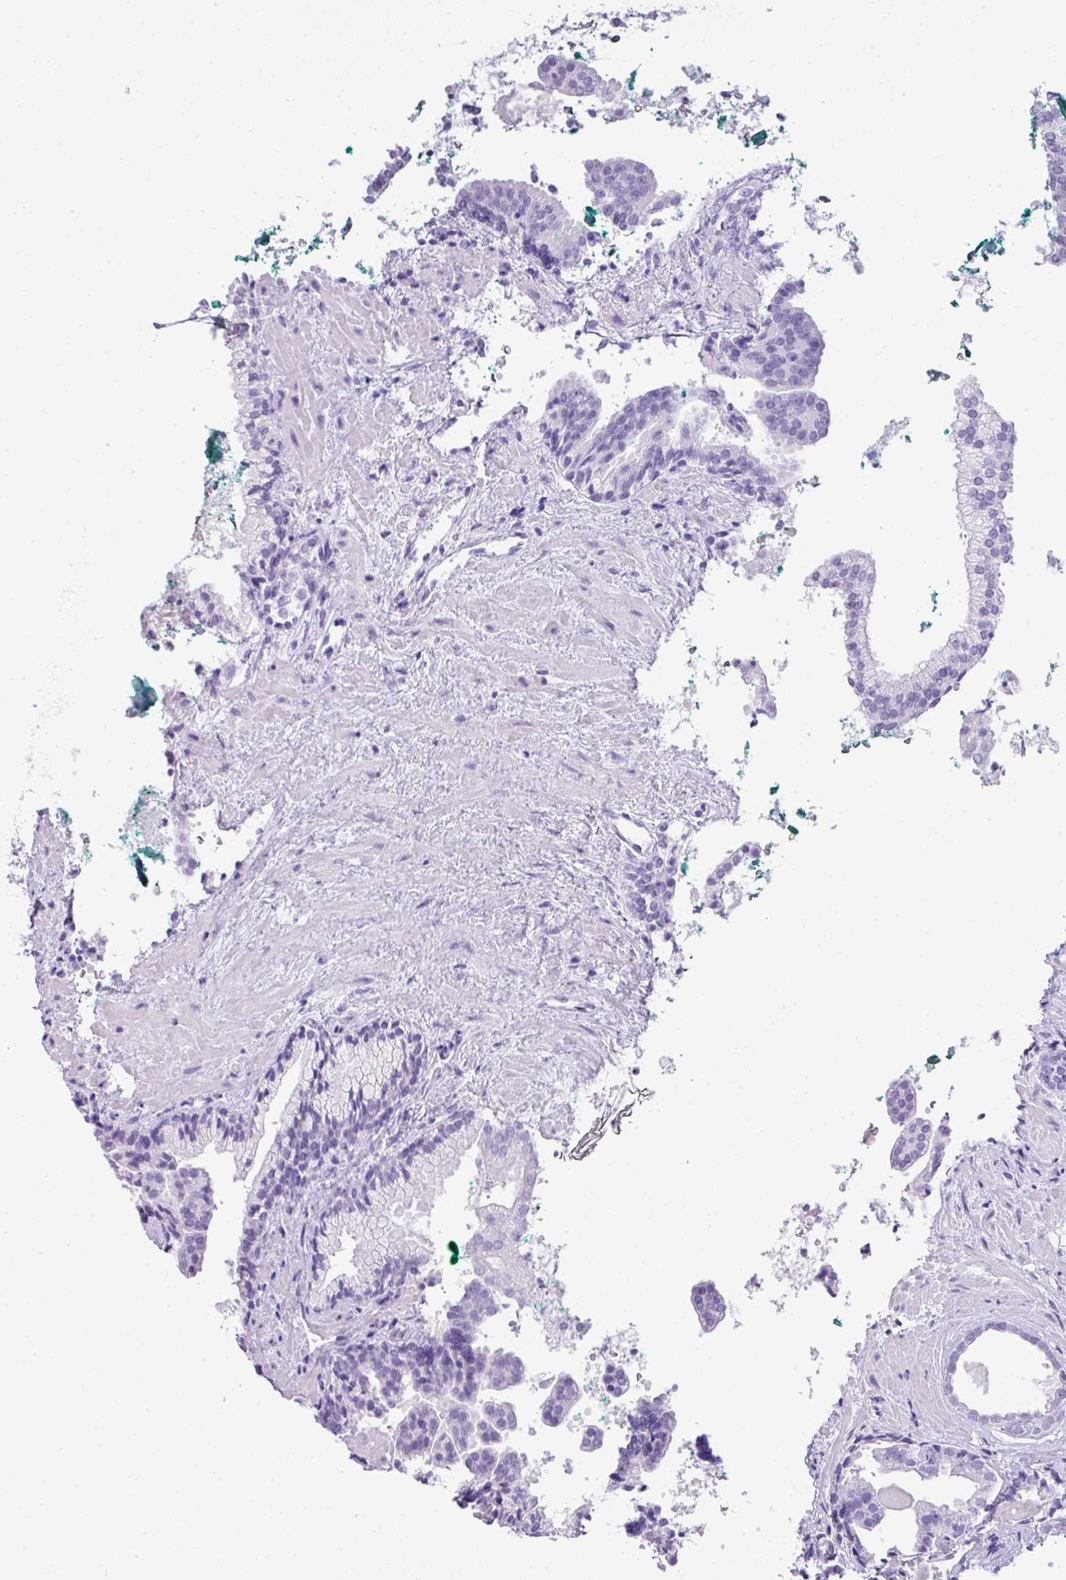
{"staining": {"intensity": "negative", "quantity": "none", "location": "none"}, "tissue": "prostate cancer", "cell_type": "Tumor cells", "image_type": "cancer", "snomed": [{"axis": "morphology", "description": "Adenocarcinoma, High grade"}, {"axis": "topography", "description": "Prostate"}], "caption": "Immunohistochemistry (IHC) photomicrograph of human prostate high-grade adenocarcinoma stained for a protein (brown), which demonstrates no expression in tumor cells. Nuclei are stained in blue.", "gene": "TNP1", "patient": {"sex": "male", "age": 60}}